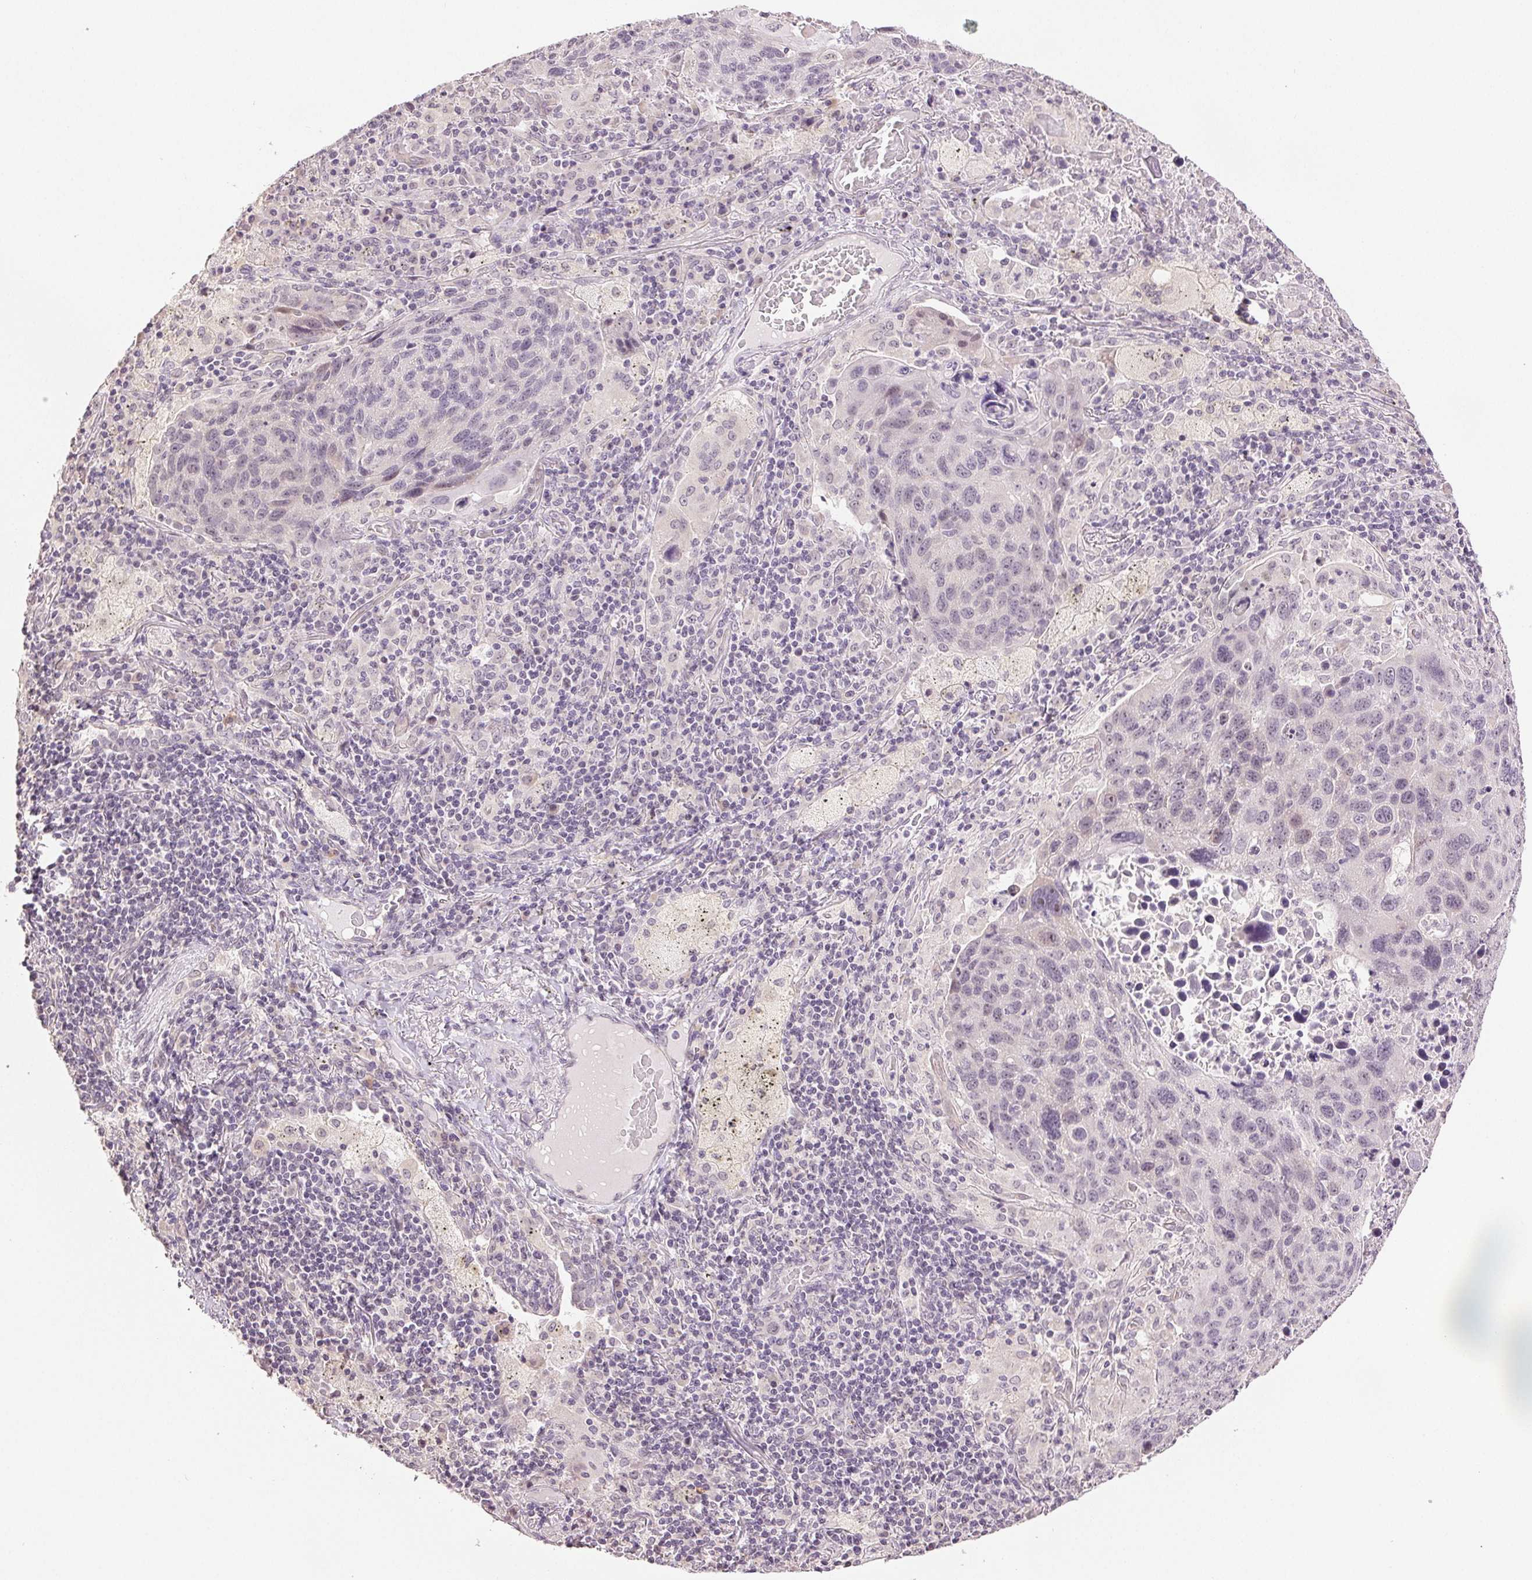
{"staining": {"intensity": "negative", "quantity": "none", "location": "none"}, "tissue": "lung cancer", "cell_type": "Tumor cells", "image_type": "cancer", "snomed": [{"axis": "morphology", "description": "Squamous cell carcinoma, NOS"}, {"axis": "topography", "description": "Lung"}], "caption": "An image of human lung cancer (squamous cell carcinoma) is negative for staining in tumor cells.", "gene": "PLCB1", "patient": {"sex": "male", "age": 68}}